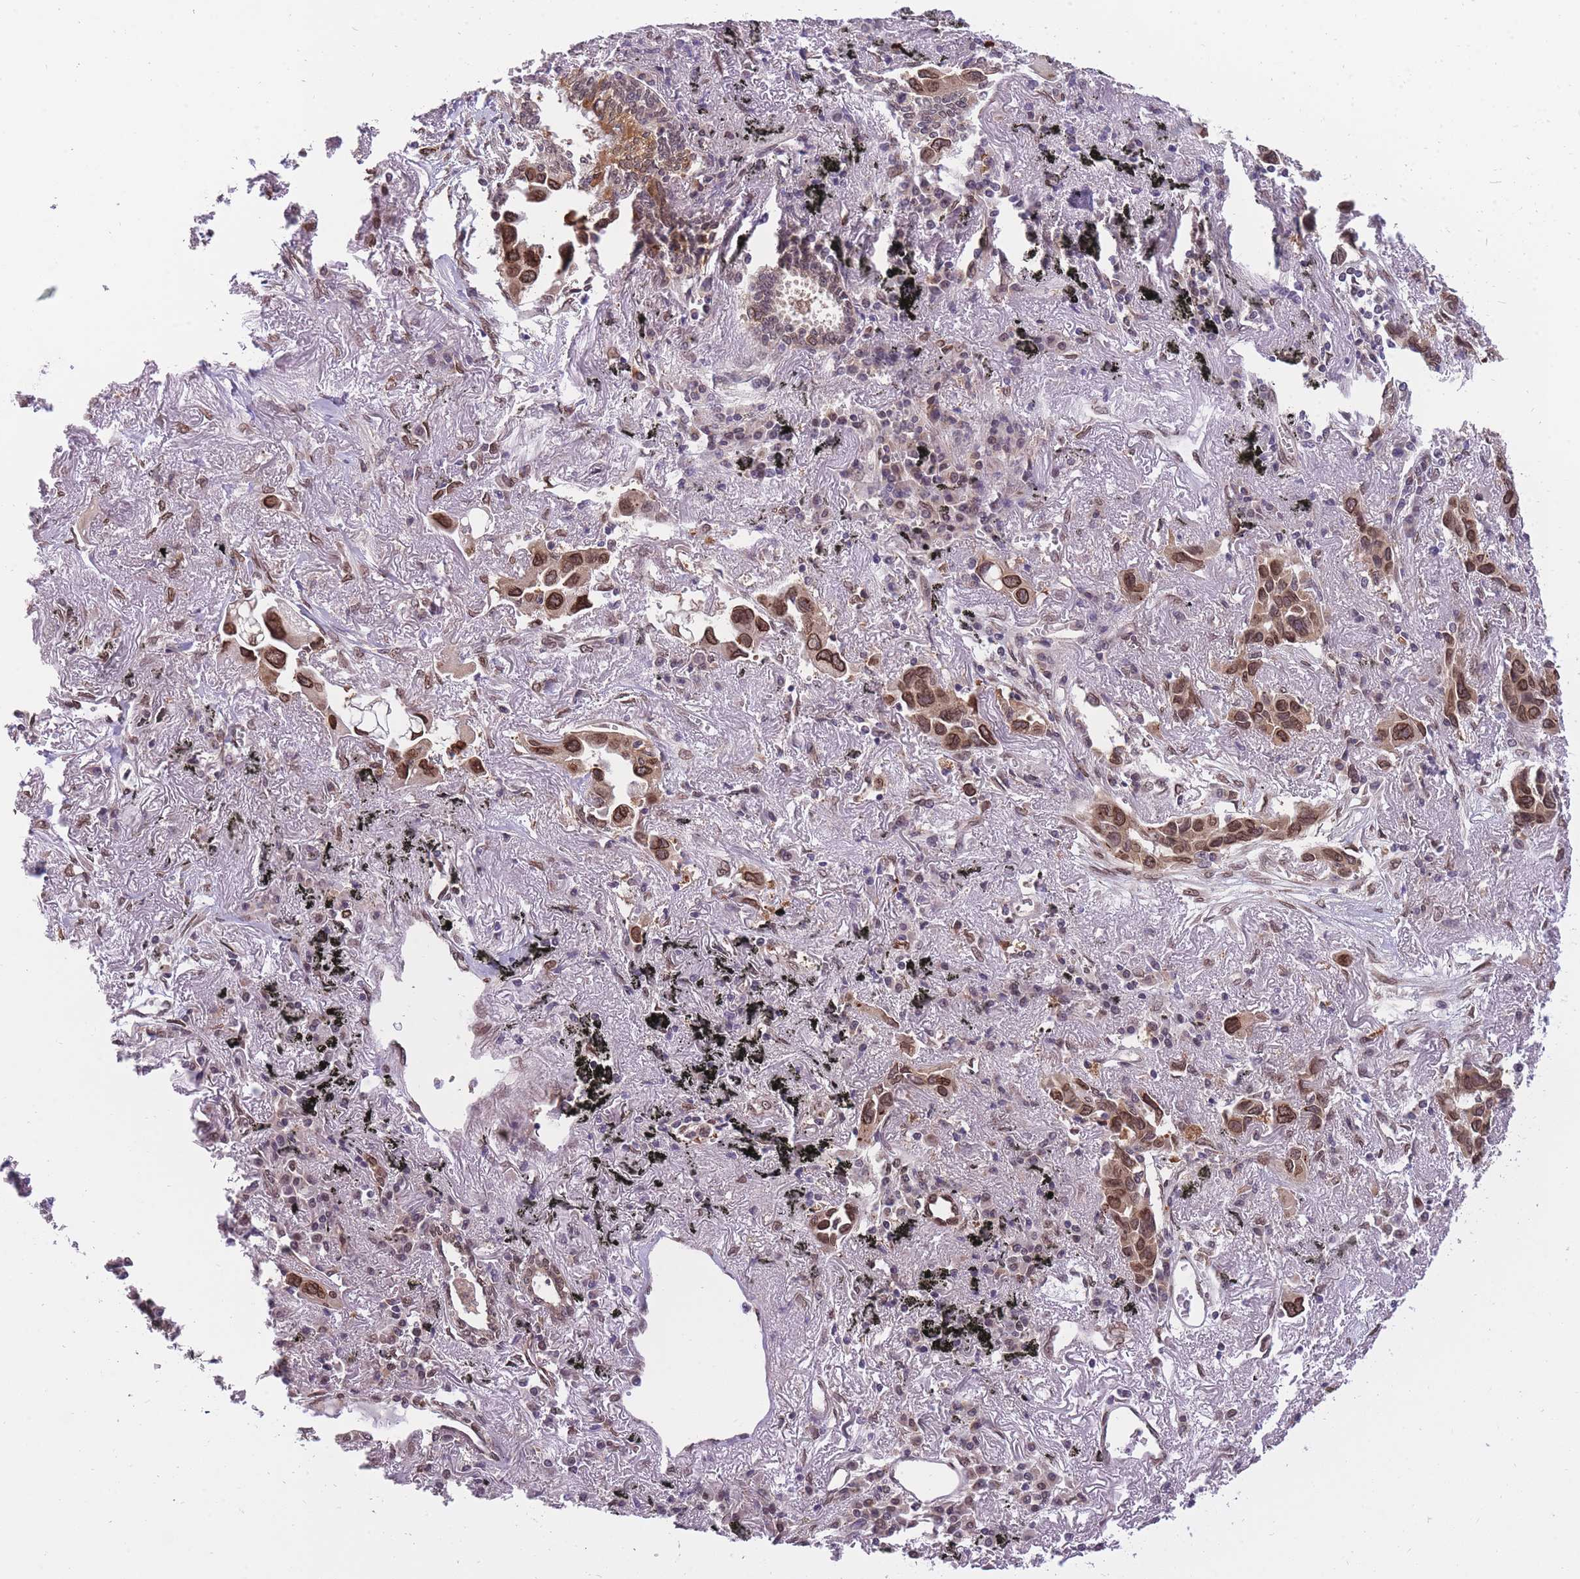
{"staining": {"intensity": "moderate", "quantity": ">75%", "location": "cytoplasmic/membranous,nuclear"}, "tissue": "lung cancer", "cell_type": "Tumor cells", "image_type": "cancer", "snomed": [{"axis": "morphology", "description": "Adenocarcinoma, NOS"}, {"axis": "topography", "description": "Lung"}], "caption": "The image reveals a brown stain indicating the presence of a protein in the cytoplasmic/membranous and nuclear of tumor cells in lung adenocarcinoma.", "gene": "CDIP1", "patient": {"sex": "female", "age": 76}}